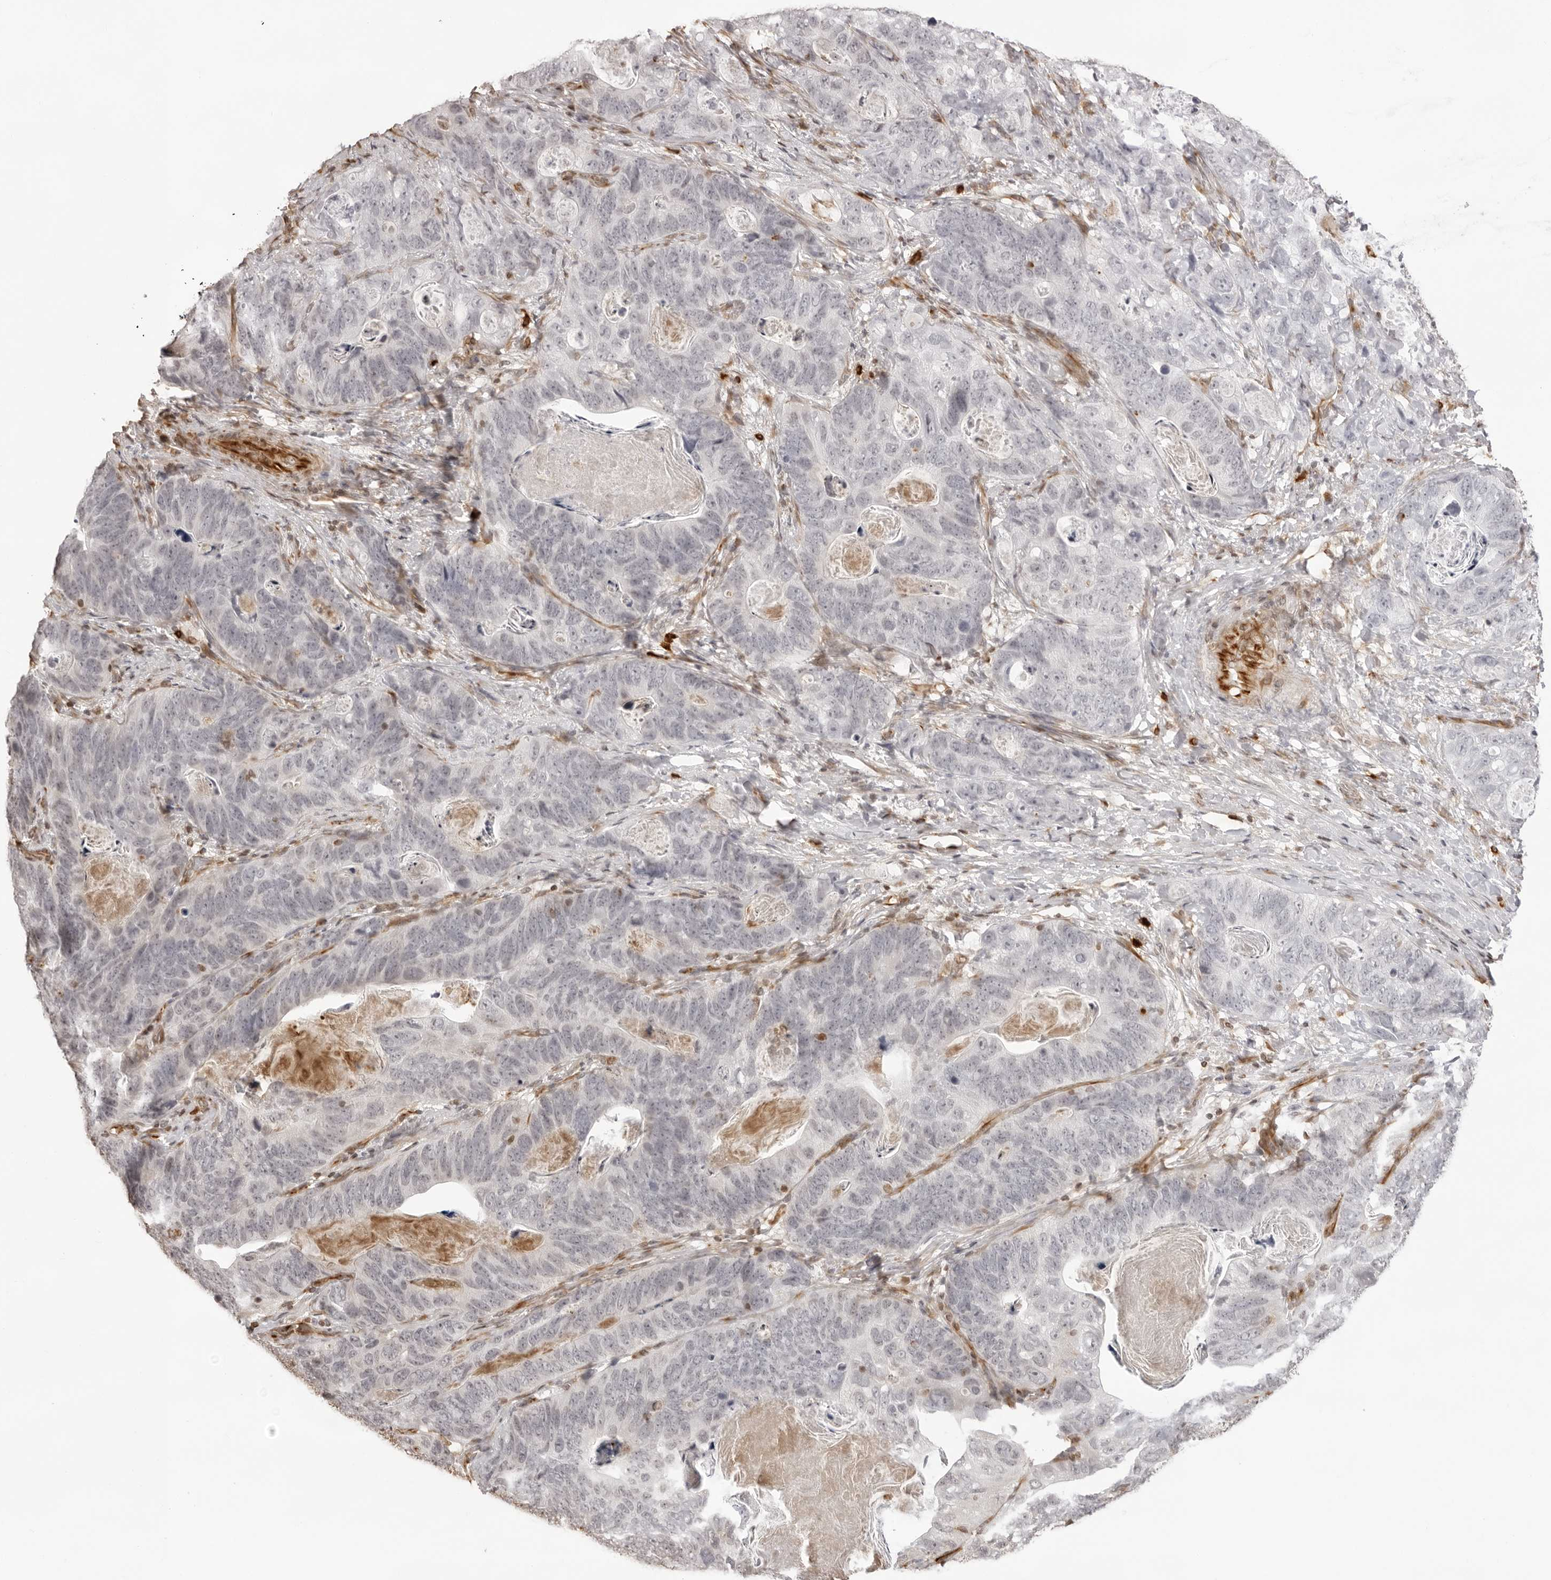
{"staining": {"intensity": "negative", "quantity": "none", "location": "none"}, "tissue": "stomach cancer", "cell_type": "Tumor cells", "image_type": "cancer", "snomed": [{"axis": "morphology", "description": "Normal tissue, NOS"}, {"axis": "morphology", "description": "Adenocarcinoma, NOS"}, {"axis": "topography", "description": "Stomach"}], "caption": "A histopathology image of human adenocarcinoma (stomach) is negative for staining in tumor cells.", "gene": "DYNLT5", "patient": {"sex": "female", "age": 89}}